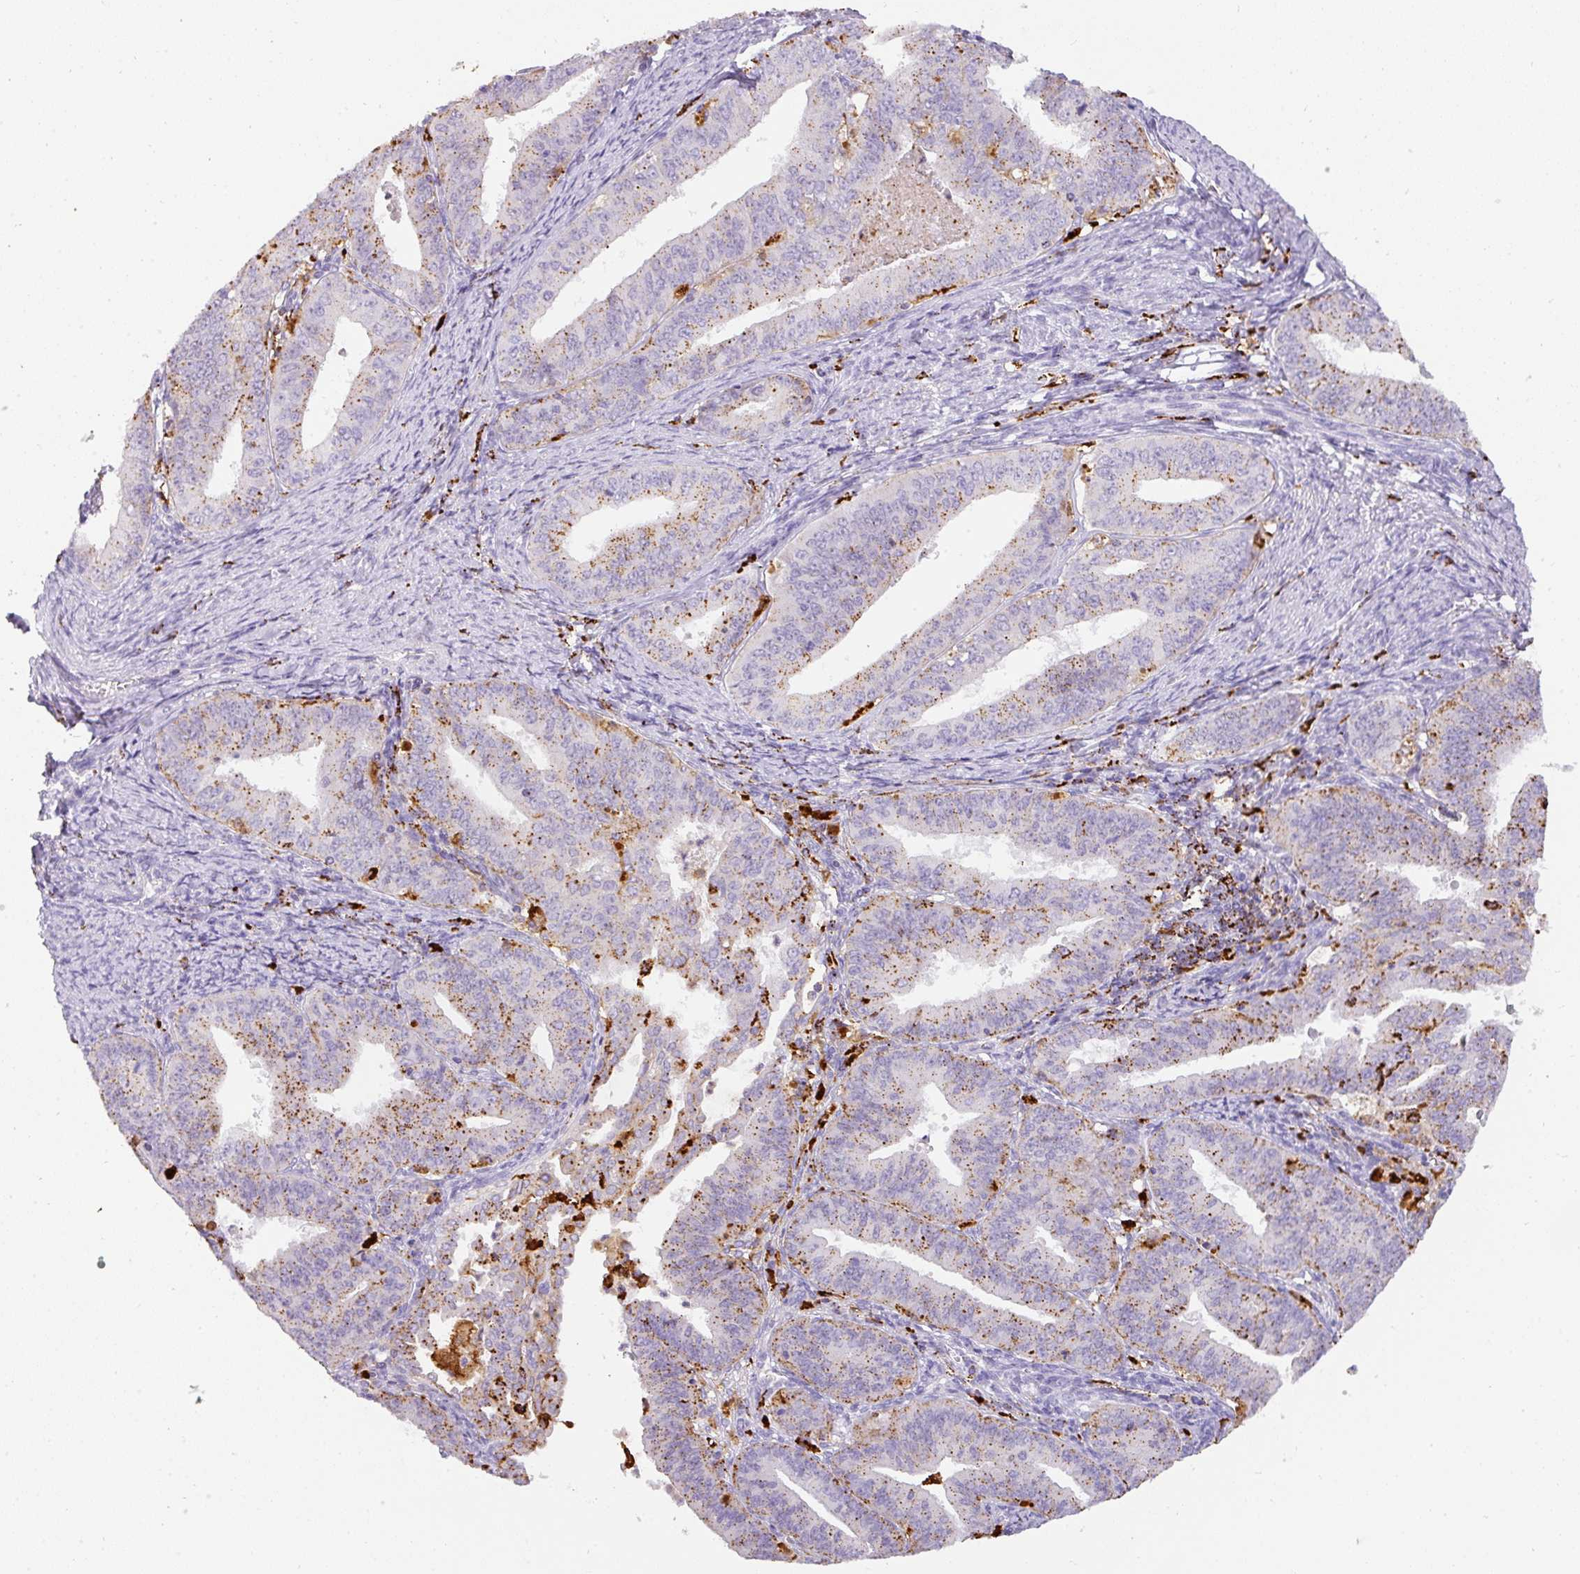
{"staining": {"intensity": "weak", "quantity": "25%-75%", "location": "cytoplasmic/membranous"}, "tissue": "endometrial cancer", "cell_type": "Tumor cells", "image_type": "cancer", "snomed": [{"axis": "morphology", "description": "Adenocarcinoma, NOS"}, {"axis": "topography", "description": "Endometrium"}], "caption": "Immunohistochemical staining of endometrial cancer exhibits low levels of weak cytoplasmic/membranous protein positivity in about 25%-75% of tumor cells.", "gene": "MMACHC", "patient": {"sex": "female", "age": 73}}